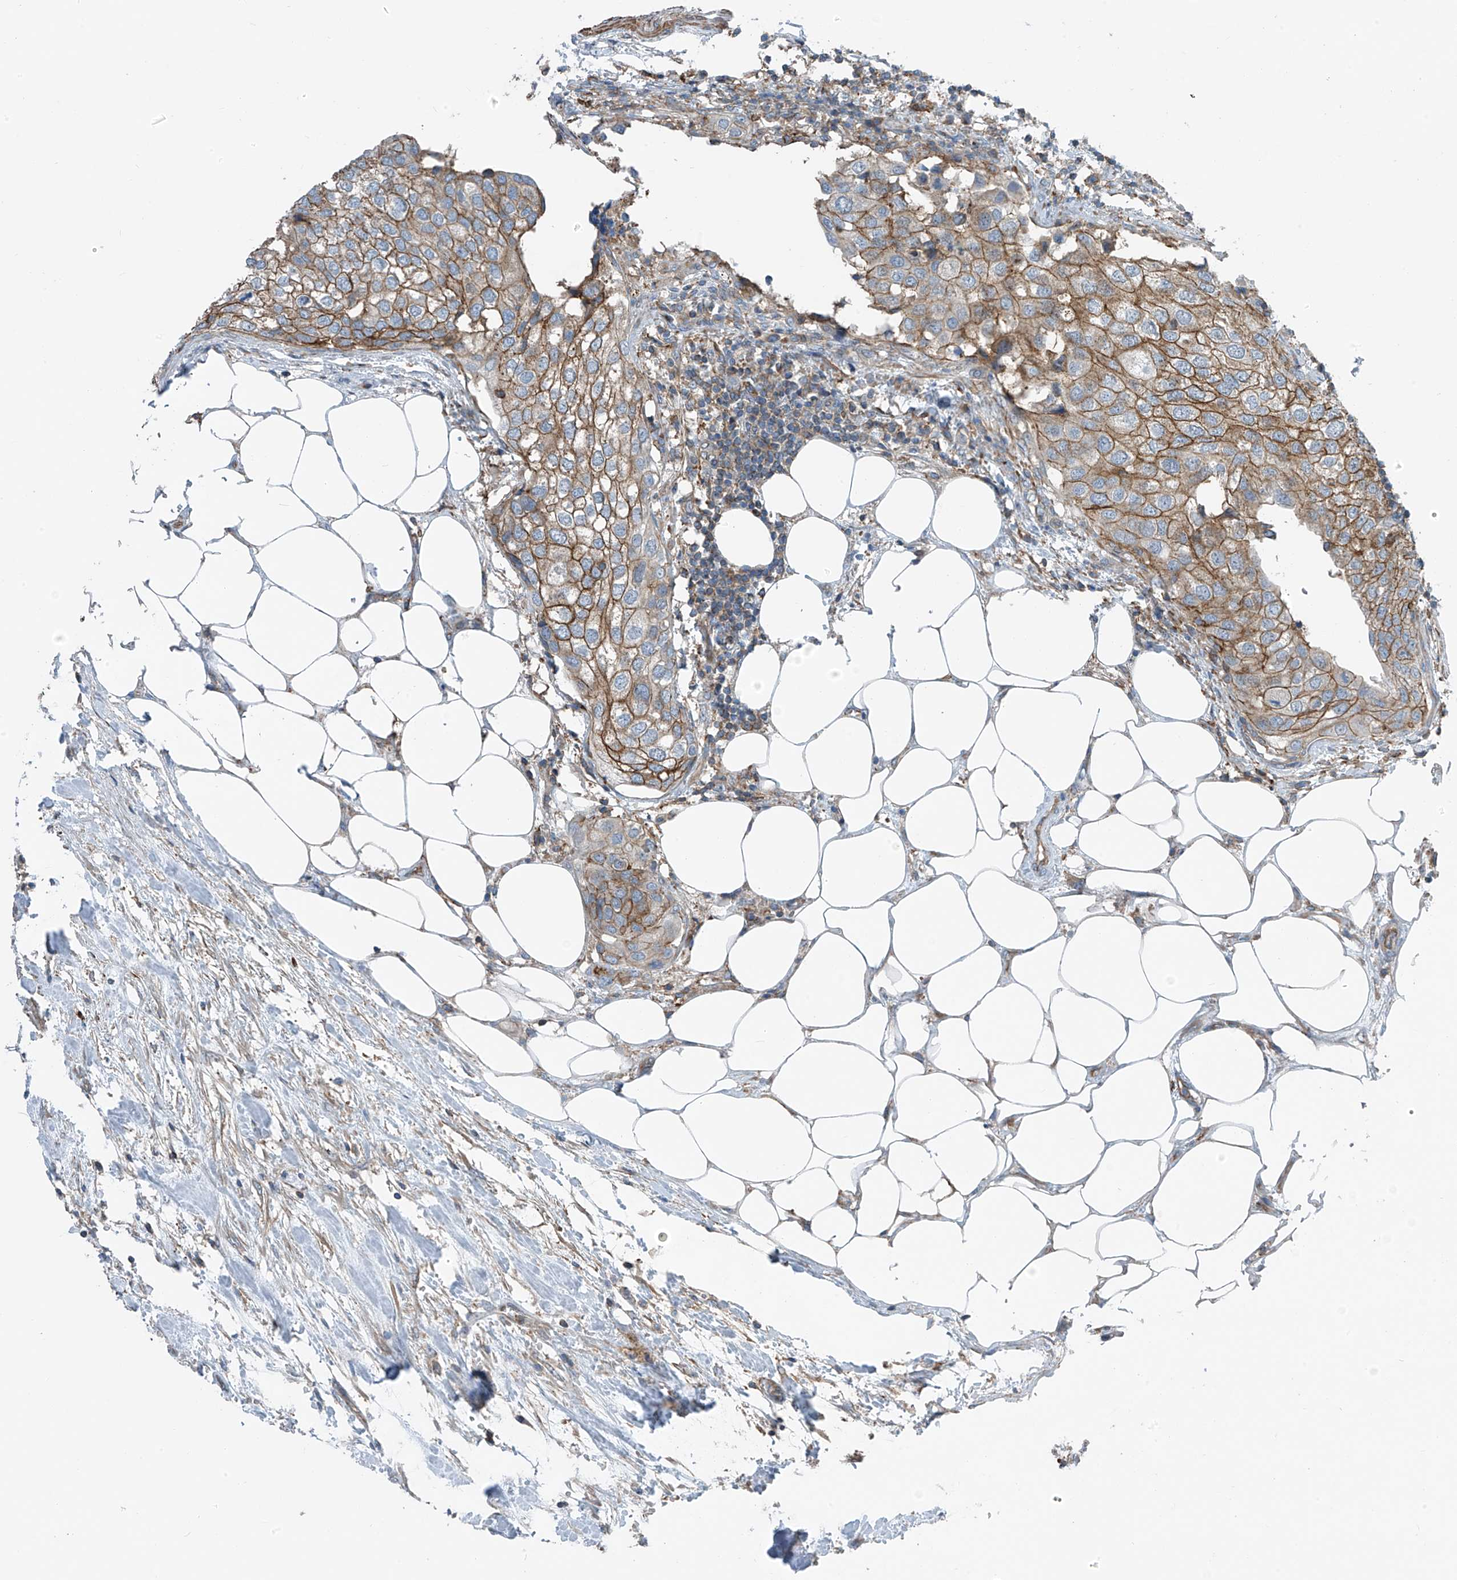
{"staining": {"intensity": "moderate", "quantity": ">75%", "location": "cytoplasmic/membranous"}, "tissue": "urothelial cancer", "cell_type": "Tumor cells", "image_type": "cancer", "snomed": [{"axis": "morphology", "description": "Urothelial carcinoma, High grade"}, {"axis": "topography", "description": "Urinary bladder"}], "caption": "Immunohistochemical staining of human high-grade urothelial carcinoma reveals medium levels of moderate cytoplasmic/membranous protein staining in about >75% of tumor cells.", "gene": "SLC1A5", "patient": {"sex": "male", "age": 64}}